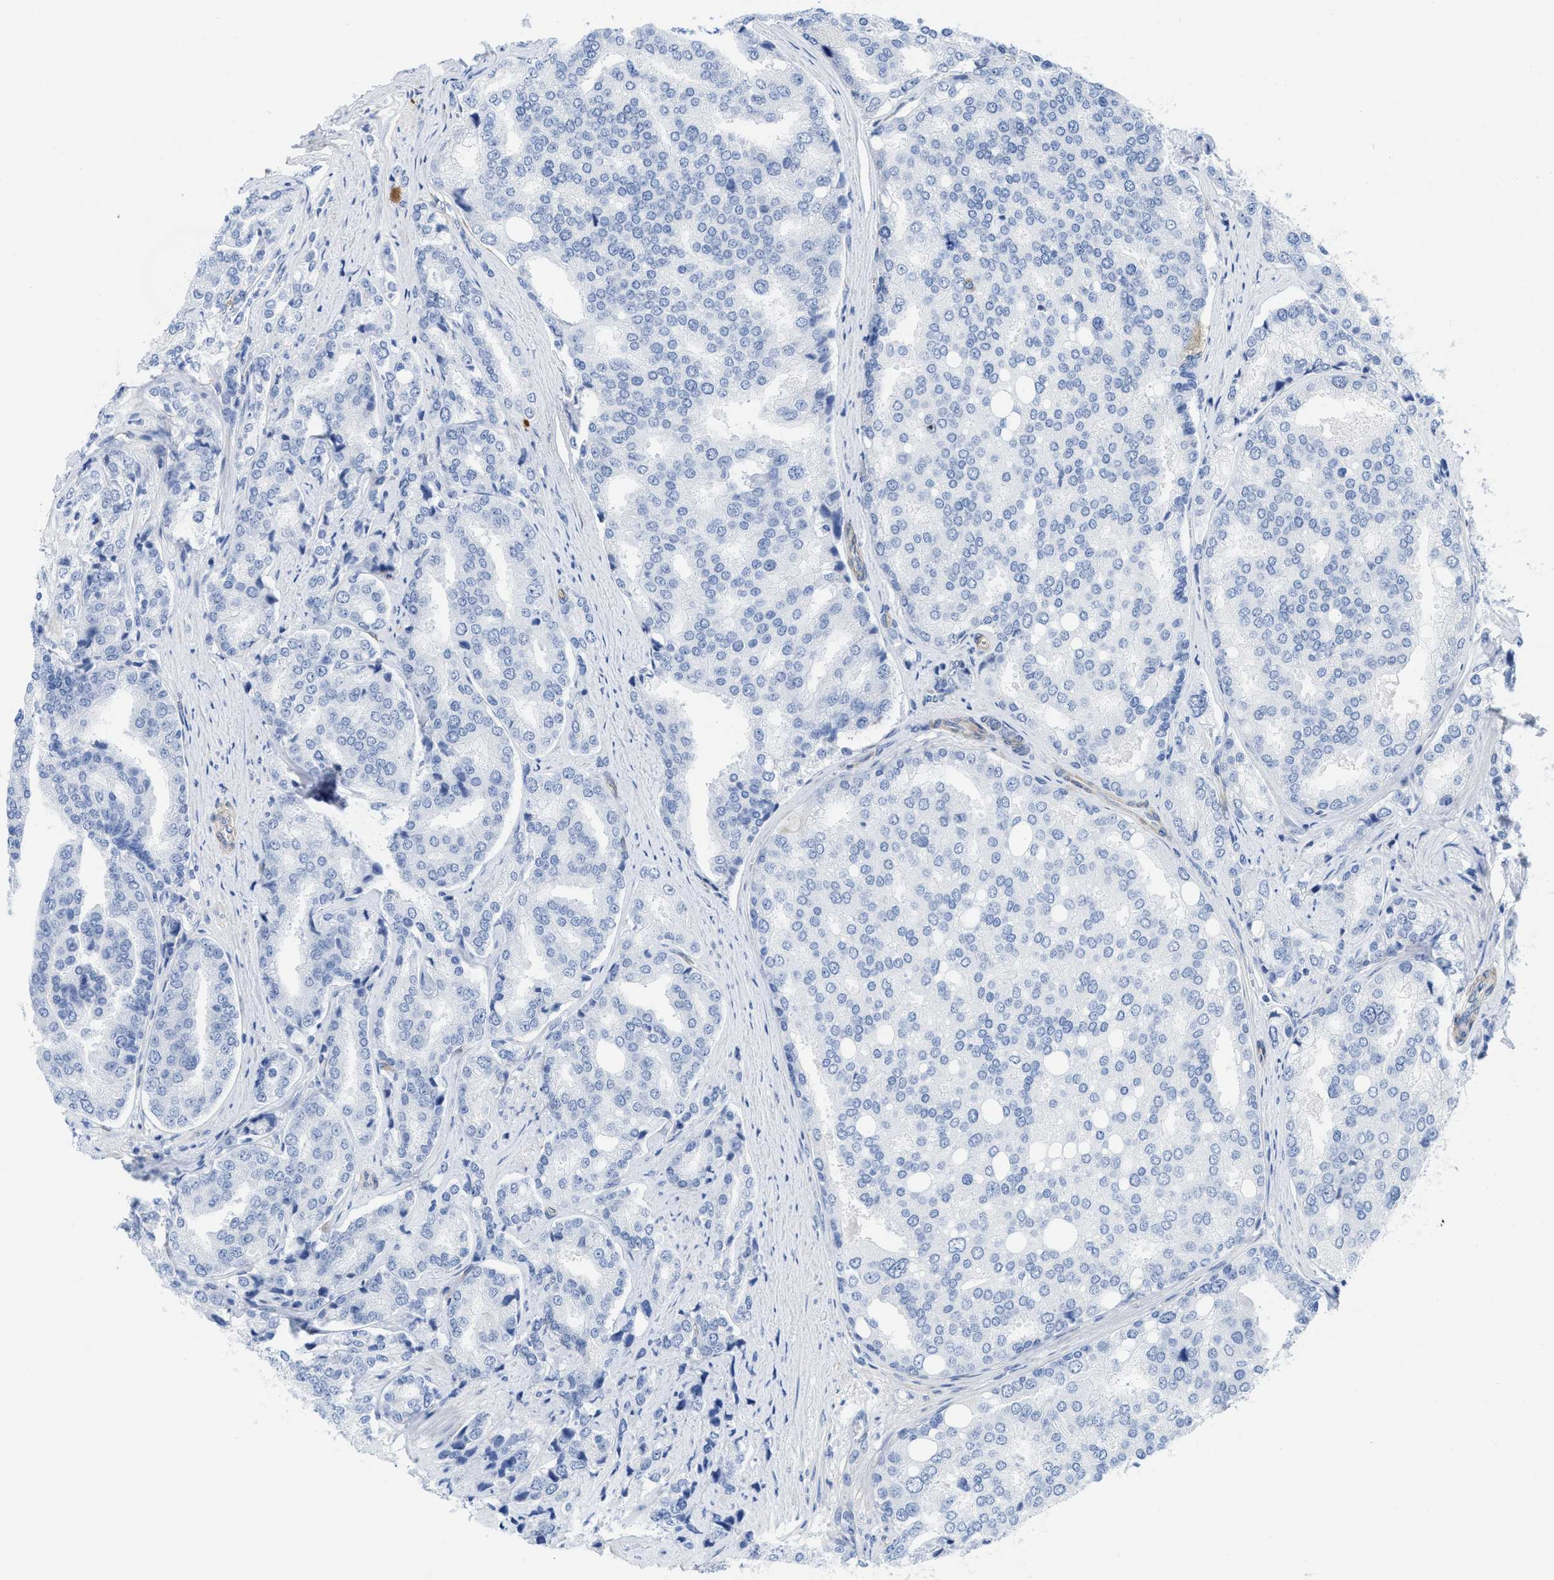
{"staining": {"intensity": "negative", "quantity": "none", "location": "none"}, "tissue": "prostate cancer", "cell_type": "Tumor cells", "image_type": "cancer", "snomed": [{"axis": "morphology", "description": "Adenocarcinoma, High grade"}, {"axis": "topography", "description": "Prostate"}], "caption": "The micrograph demonstrates no staining of tumor cells in prostate high-grade adenocarcinoma.", "gene": "TUB", "patient": {"sex": "male", "age": 50}}